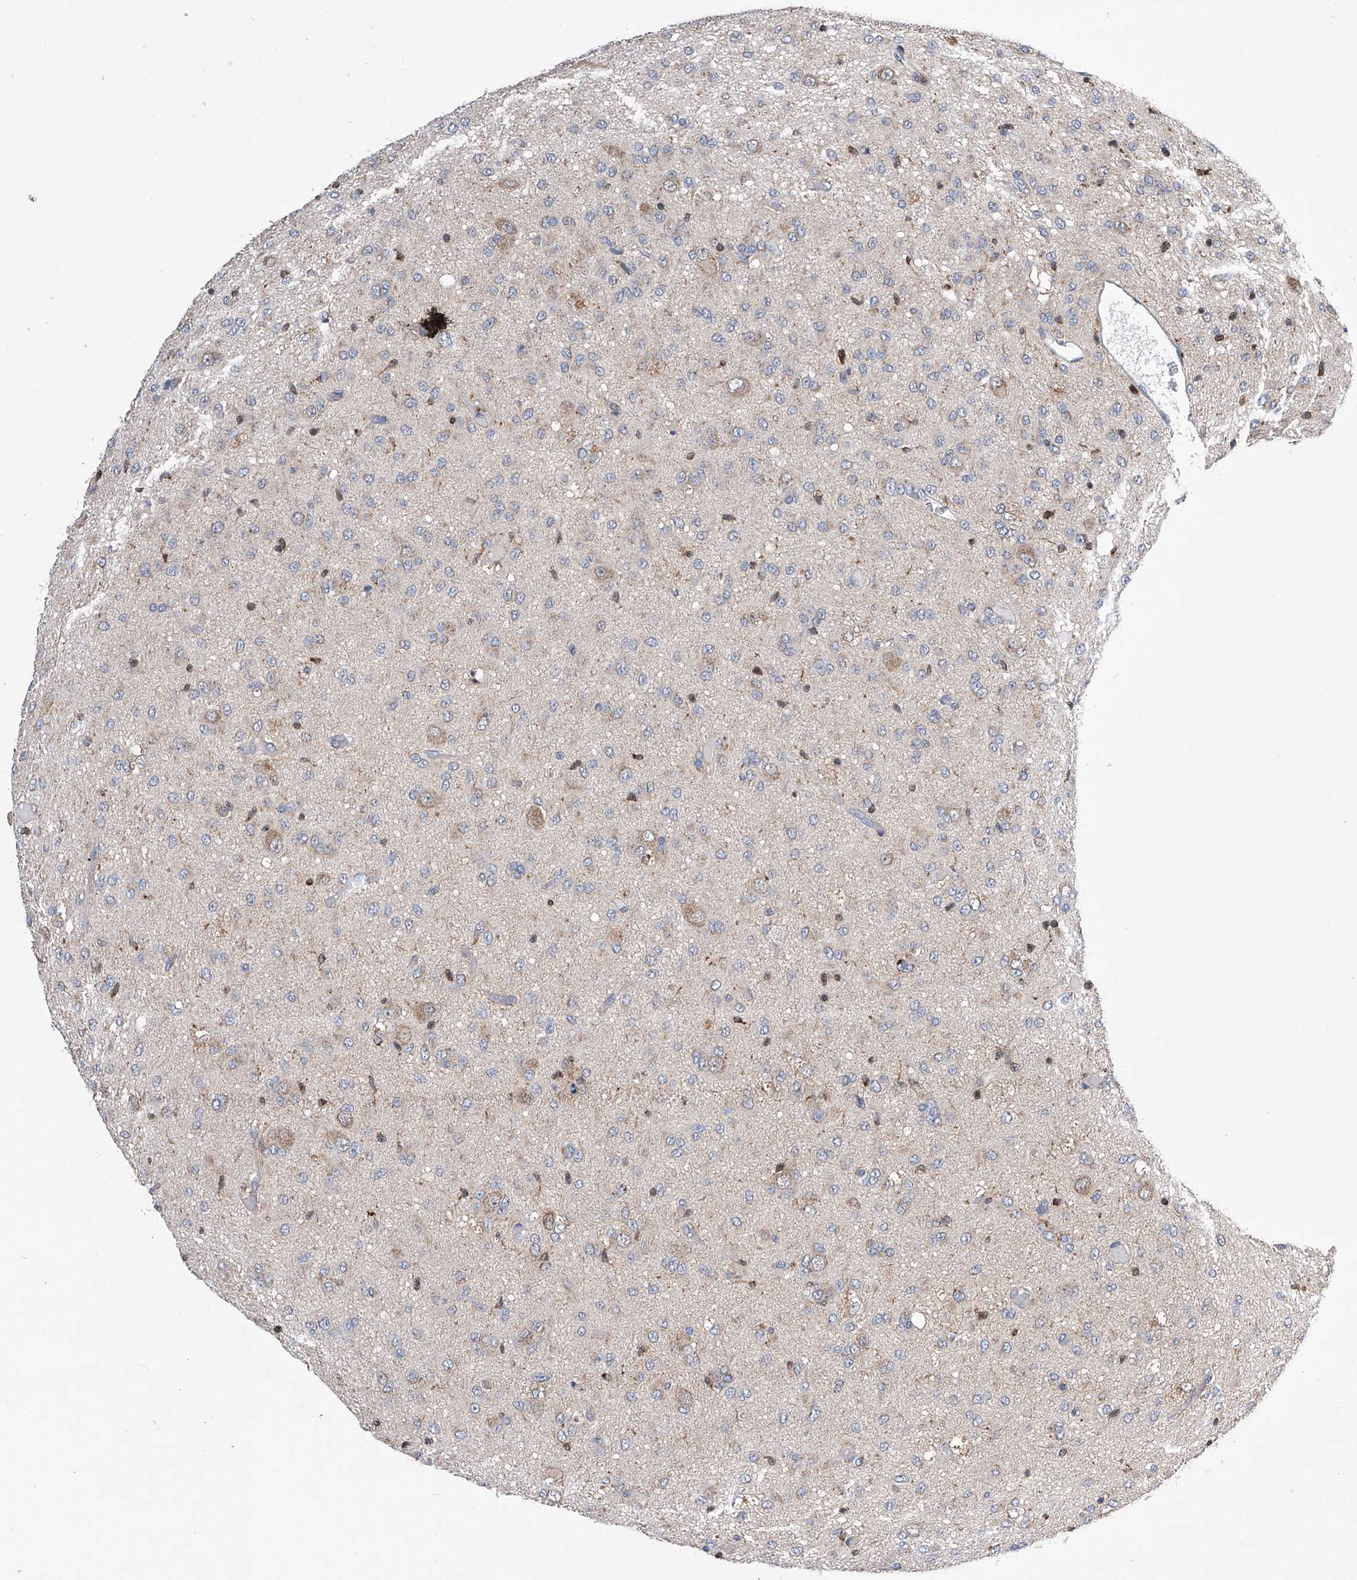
{"staining": {"intensity": "weak", "quantity": "<25%", "location": "cytoplasmic/membranous"}, "tissue": "glioma", "cell_type": "Tumor cells", "image_type": "cancer", "snomed": [{"axis": "morphology", "description": "Glioma, malignant, High grade"}, {"axis": "topography", "description": "Brain"}], "caption": "Tumor cells show no significant staining in malignant glioma (high-grade).", "gene": "SPATA20", "patient": {"sex": "female", "age": 59}}